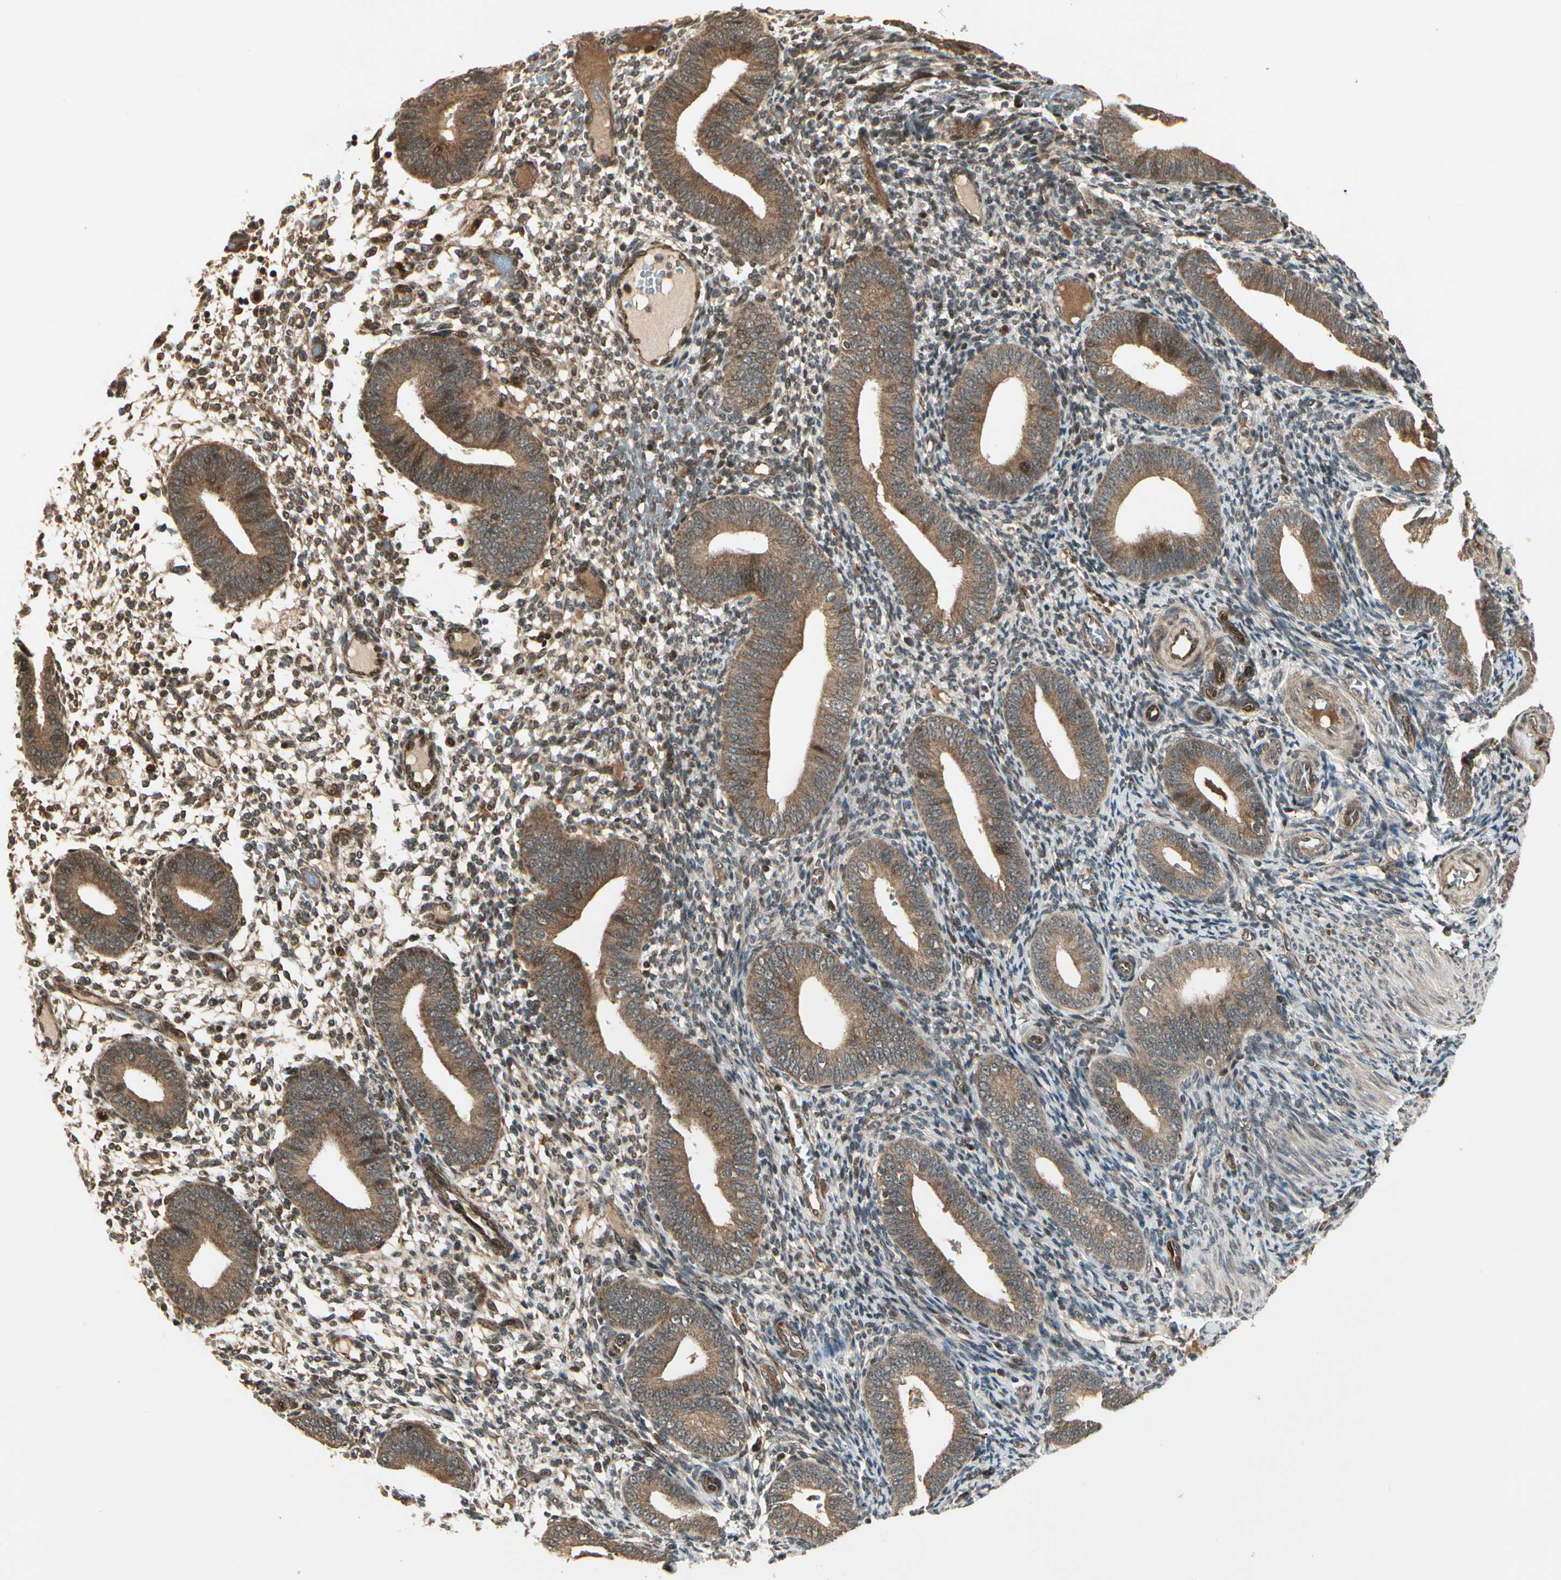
{"staining": {"intensity": "moderate", "quantity": ">75%", "location": "cytoplasmic/membranous"}, "tissue": "endometrium", "cell_type": "Cells in endometrial stroma", "image_type": "normal", "snomed": [{"axis": "morphology", "description": "Normal tissue, NOS"}, {"axis": "topography", "description": "Endometrium"}], "caption": "Immunohistochemical staining of normal endometrium demonstrates >75% levels of moderate cytoplasmic/membranous protein staining in about >75% of cells in endometrial stroma.", "gene": "GLUL", "patient": {"sex": "female", "age": 42}}